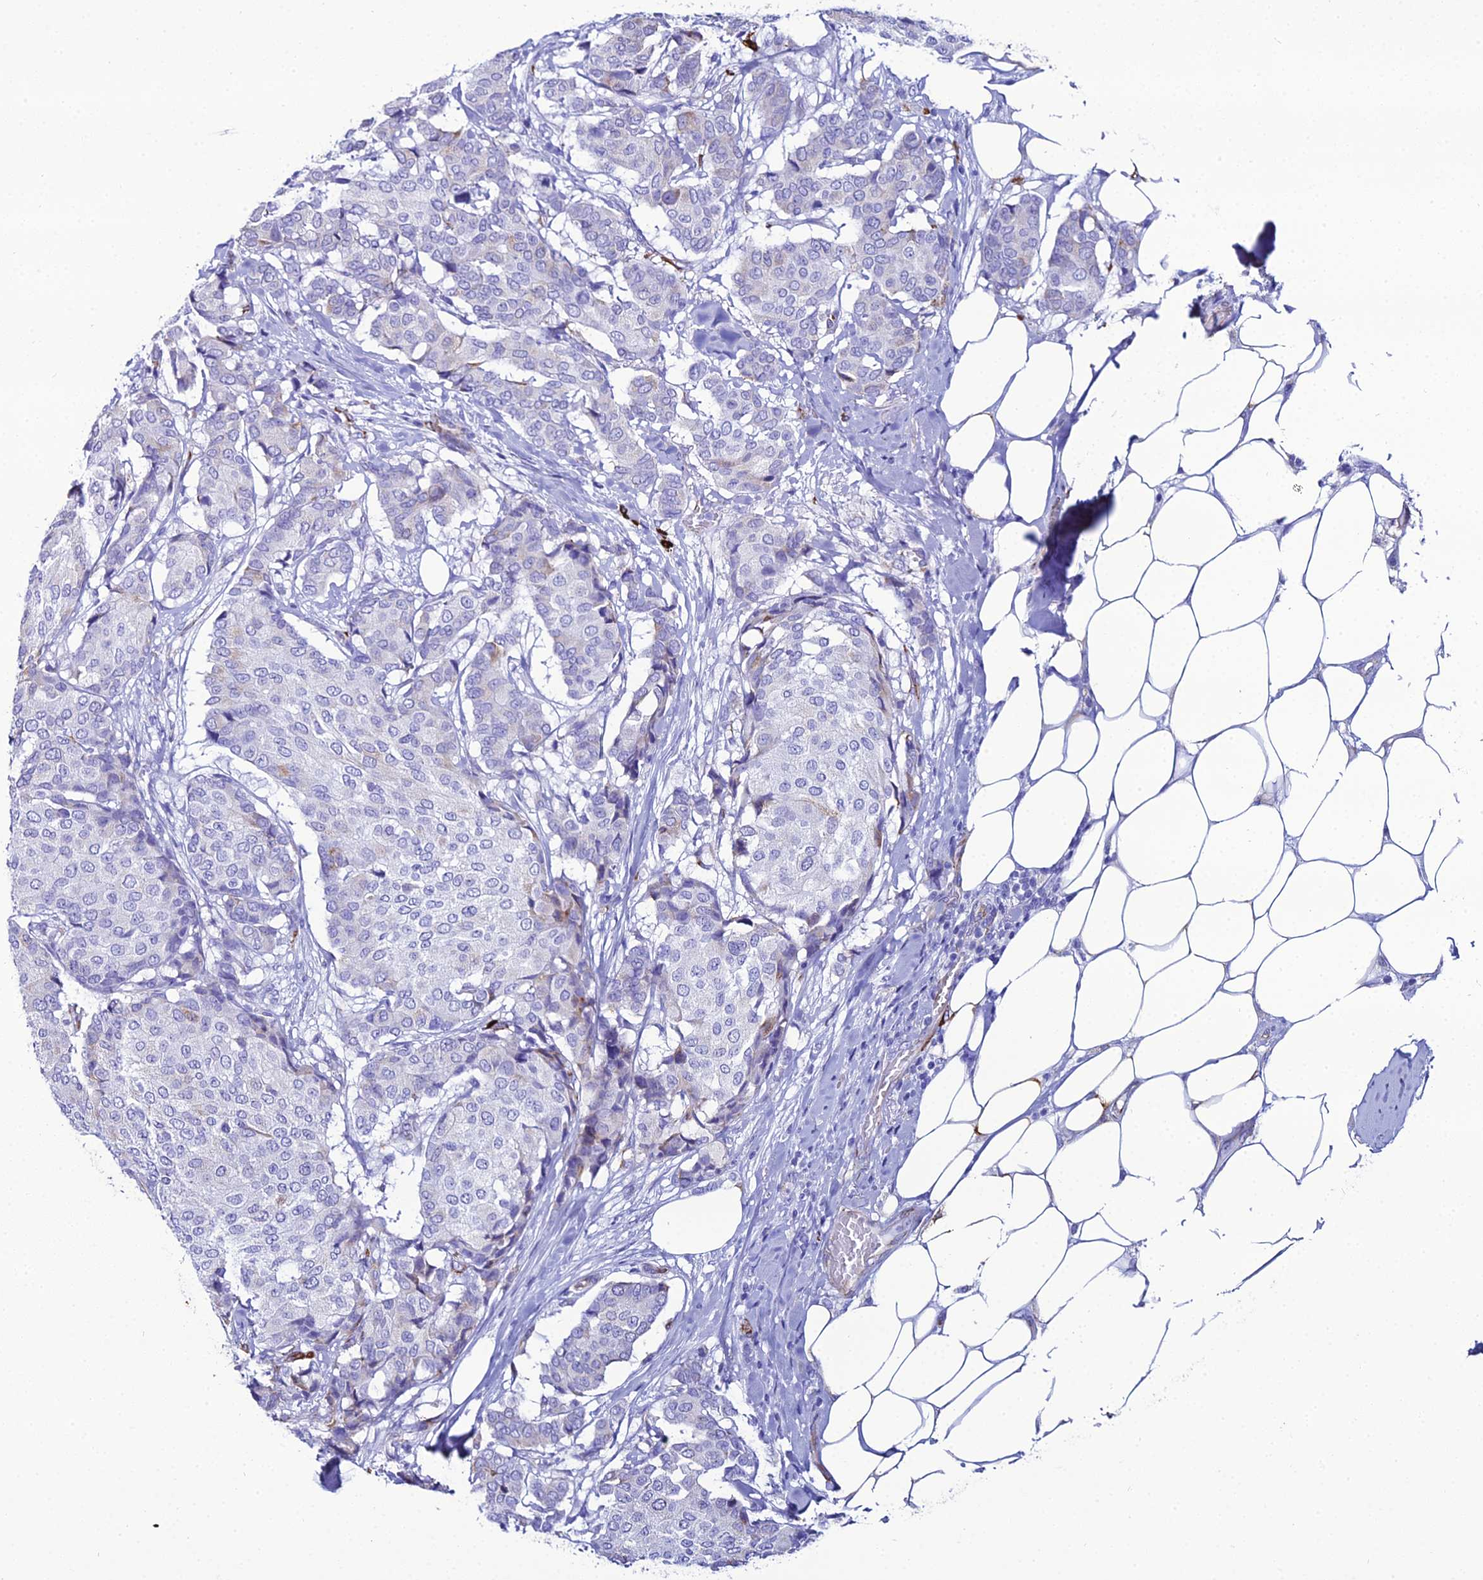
{"staining": {"intensity": "negative", "quantity": "none", "location": "none"}, "tissue": "breast cancer", "cell_type": "Tumor cells", "image_type": "cancer", "snomed": [{"axis": "morphology", "description": "Duct carcinoma"}, {"axis": "topography", "description": "Breast"}], "caption": "Breast cancer (intraductal carcinoma) stained for a protein using IHC exhibits no positivity tumor cells.", "gene": "TXNDC5", "patient": {"sex": "female", "age": 75}}